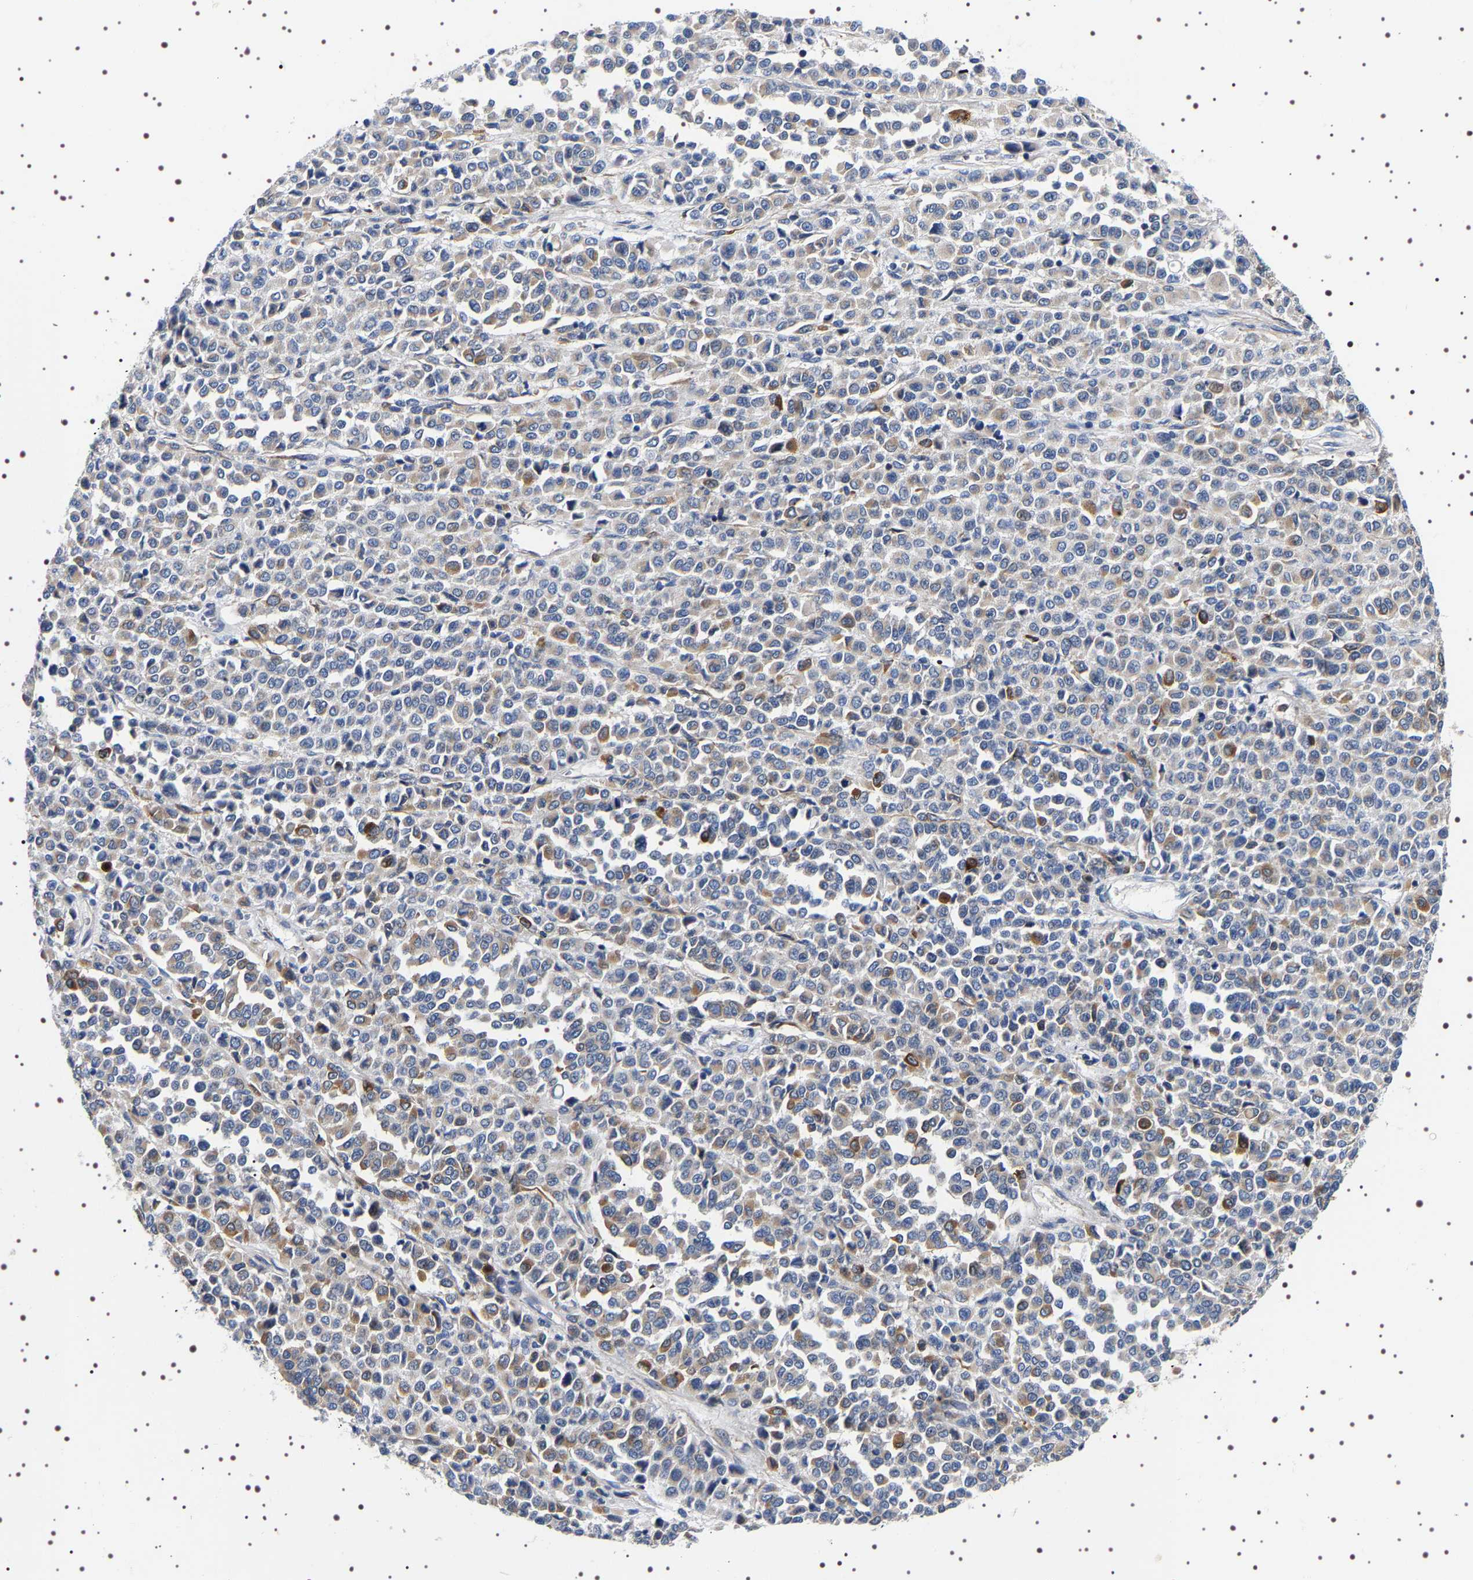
{"staining": {"intensity": "moderate", "quantity": "<25%", "location": "cytoplasmic/membranous"}, "tissue": "melanoma", "cell_type": "Tumor cells", "image_type": "cancer", "snomed": [{"axis": "morphology", "description": "Malignant melanoma, Metastatic site"}, {"axis": "topography", "description": "Pancreas"}], "caption": "Melanoma tissue demonstrates moderate cytoplasmic/membranous expression in approximately <25% of tumor cells, visualized by immunohistochemistry.", "gene": "SQLE", "patient": {"sex": "female", "age": 30}}